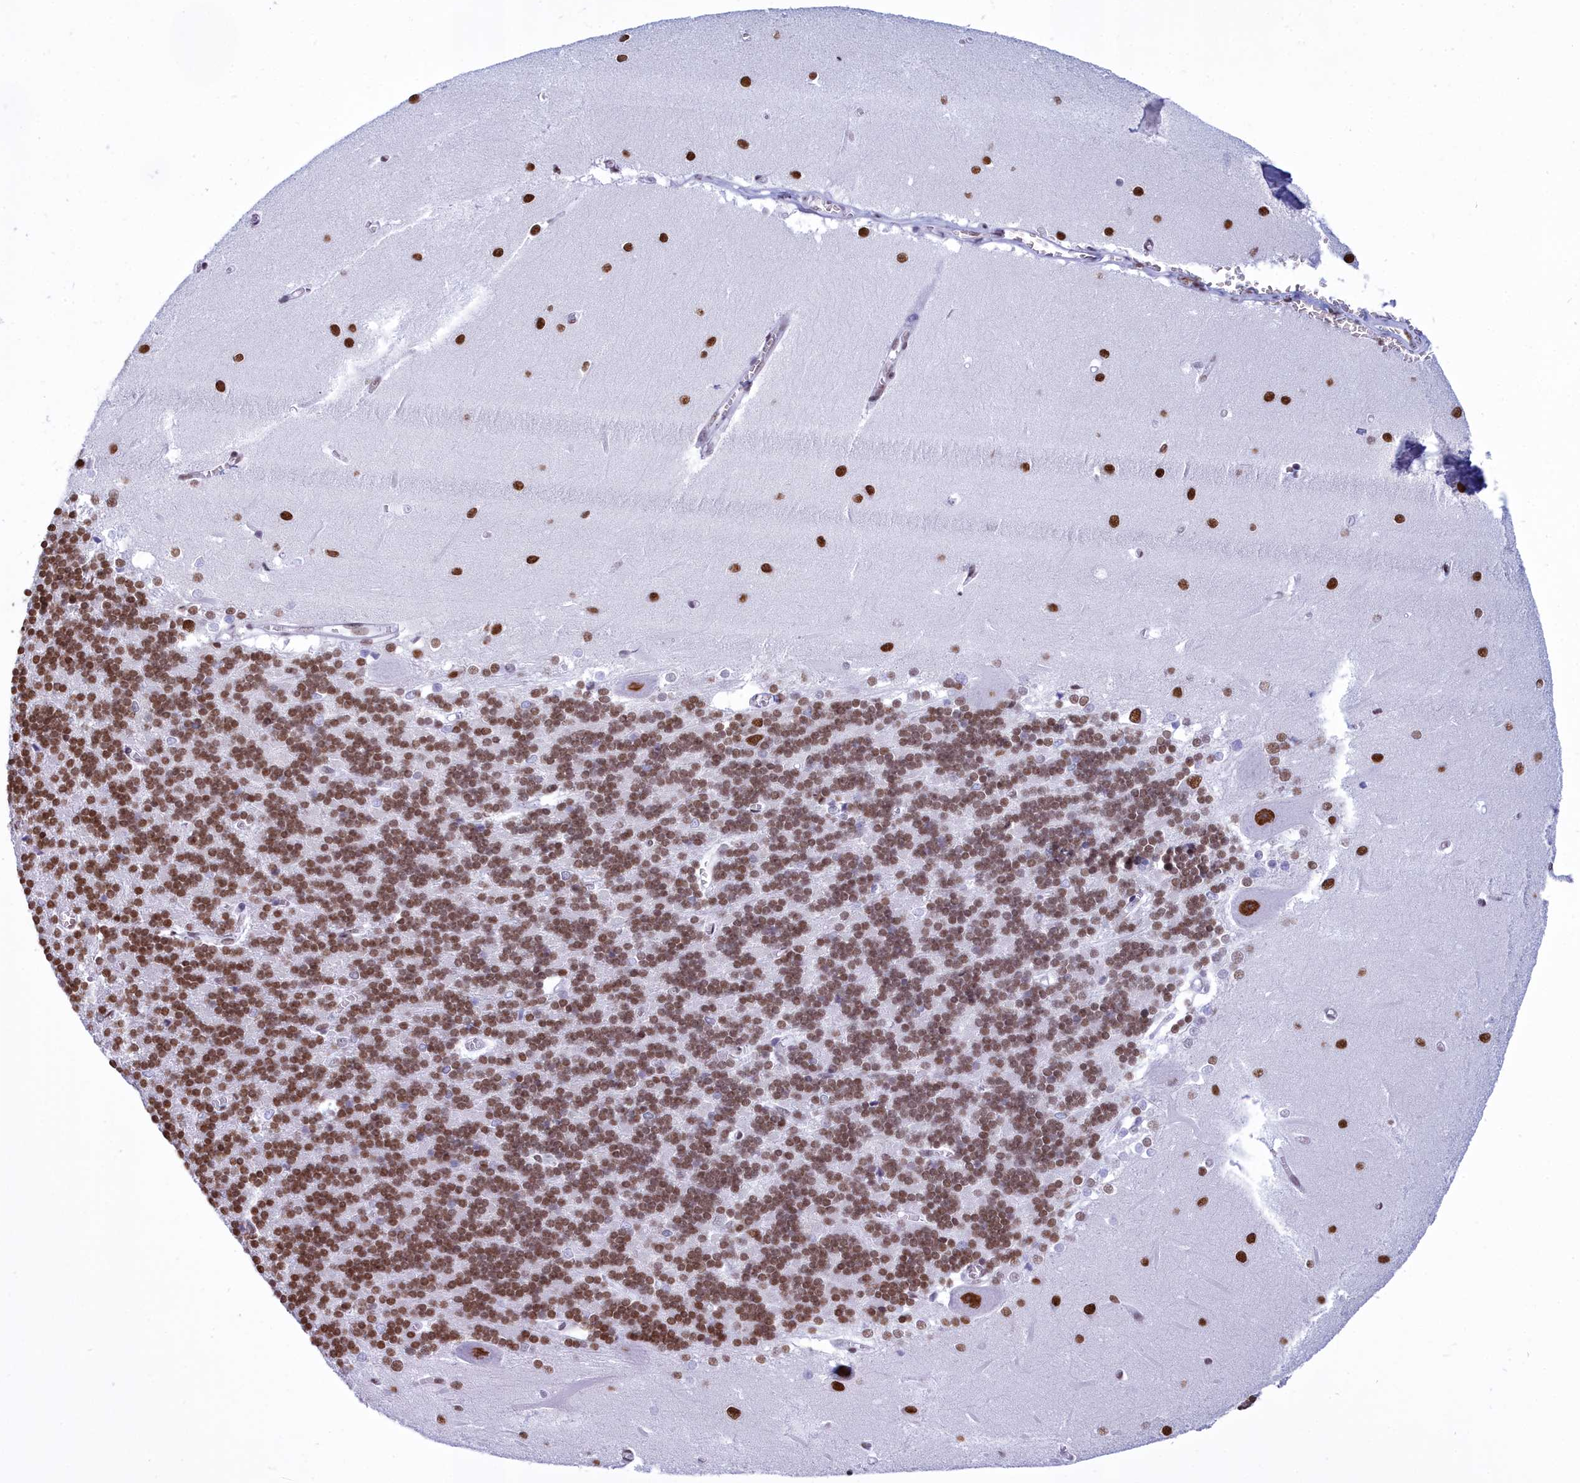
{"staining": {"intensity": "moderate", "quantity": "25%-75%", "location": "nuclear"}, "tissue": "cerebellum", "cell_type": "Cells in granular layer", "image_type": "normal", "snomed": [{"axis": "morphology", "description": "Normal tissue, NOS"}, {"axis": "topography", "description": "Cerebellum"}], "caption": "A photomicrograph of cerebellum stained for a protein displays moderate nuclear brown staining in cells in granular layer. (DAB (3,3'-diaminobenzidine) = brown stain, brightfield microscopy at high magnification).", "gene": "CDC26", "patient": {"sex": "male", "age": 37}}